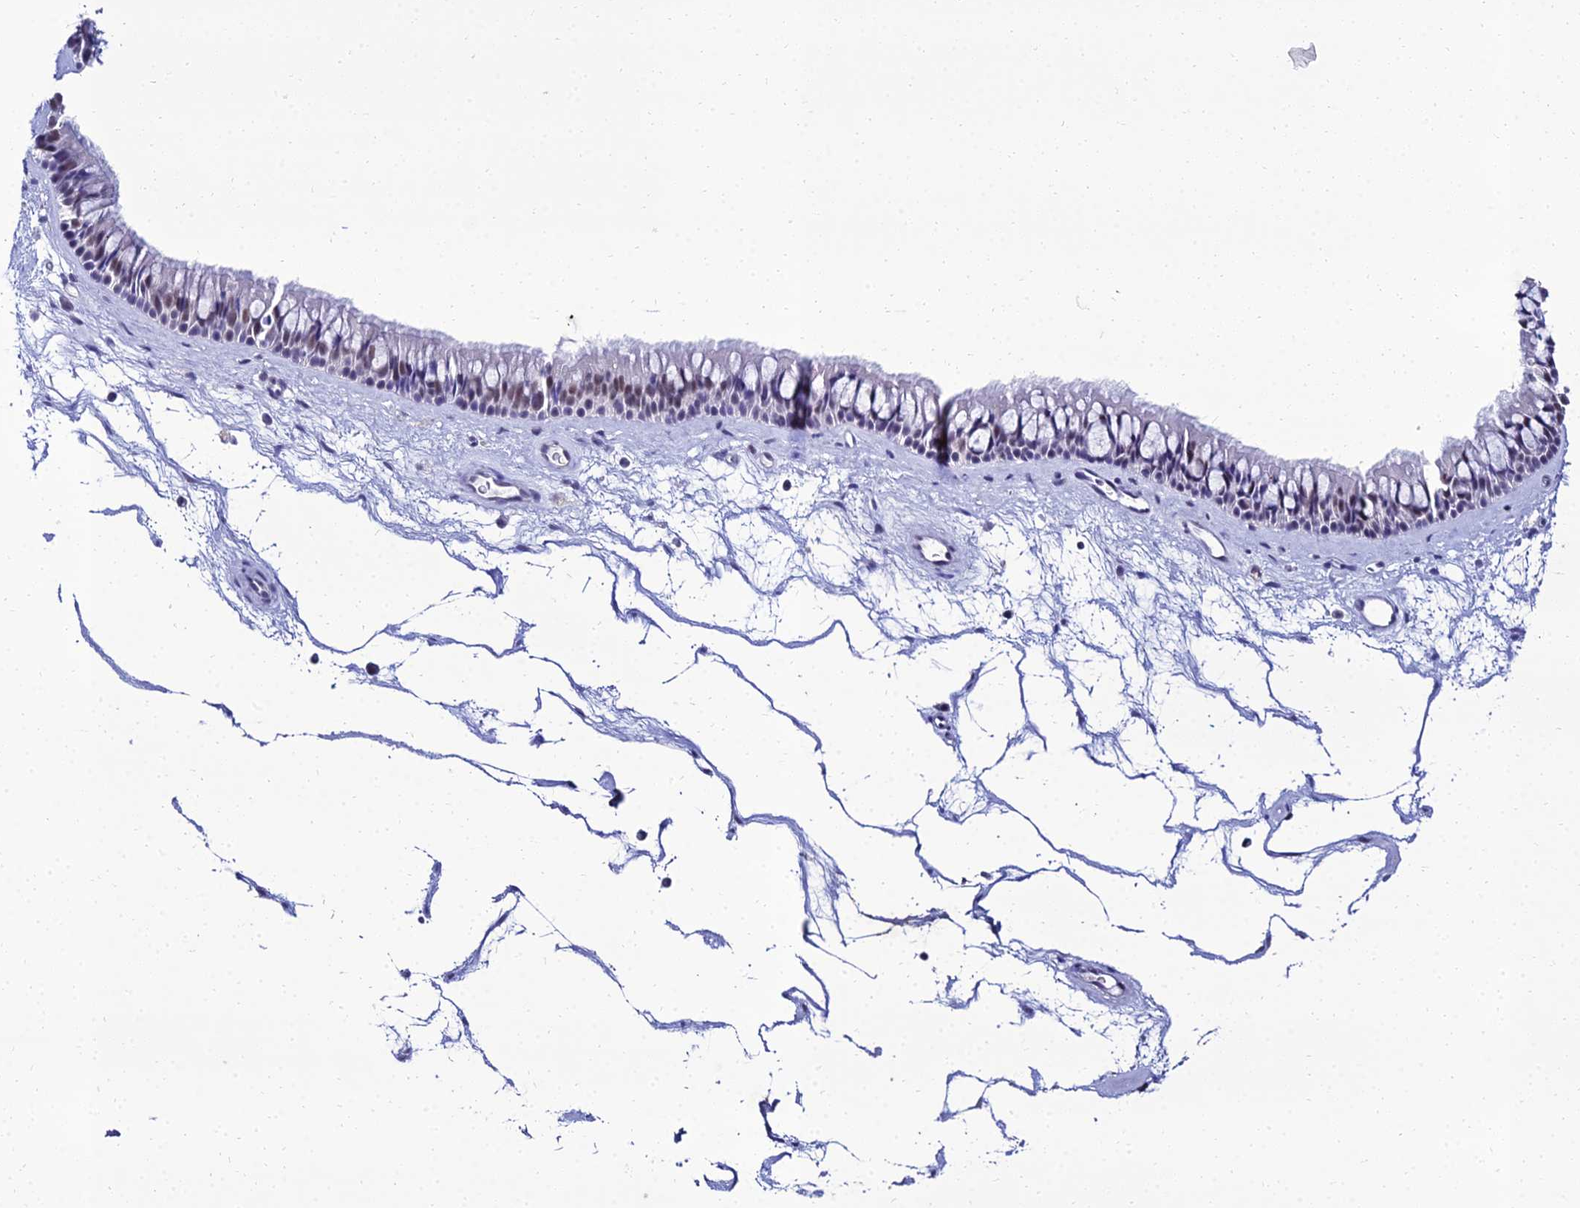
{"staining": {"intensity": "weak", "quantity": "25%-75%", "location": "nuclear"}, "tissue": "nasopharynx", "cell_type": "Respiratory epithelial cells", "image_type": "normal", "snomed": [{"axis": "morphology", "description": "Normal tissue, NOS"}, {"axis": "topography", "description": "Nasopharynx"}], "caption": "Protein staining of unremarkable nasopharynx shows weak nuclear expression in about 25%-75% of respiratory epithelial cells. The protein of interest is stained brown, and the nuclei are stained in blue (DAB IHC with brightfield microscopy, high magnification).", "gene": "PPP4R2", "patient": {"sex": "male", "age": 64}}